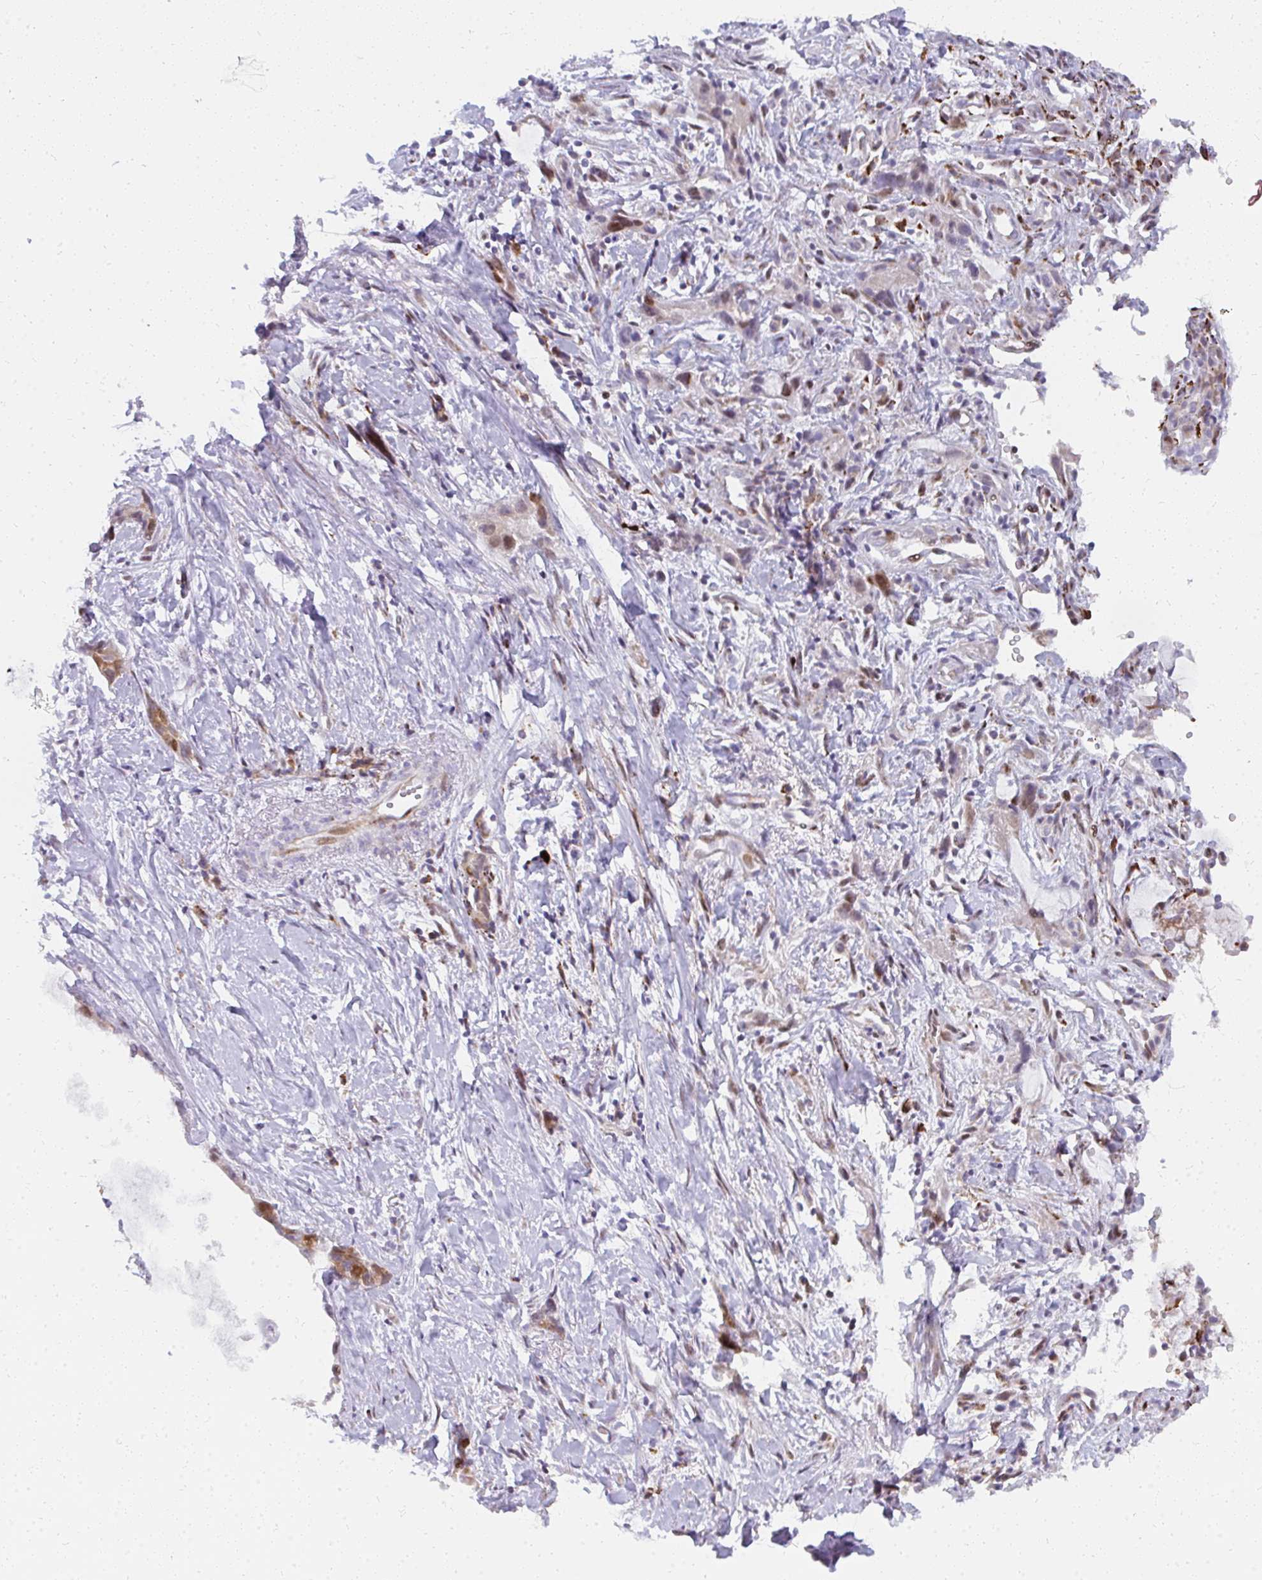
{"staining": {"intensity": "moderate", "quantity": "<25%", "location": "nuclear"}, "tissue": "stomach cancer", "cell_type": "Tumor cells", "image_type": "cancer", "snomed": [{"axis": "morphology", "description": "Adenocarcinoma, NOS"}, {"axis": "topography", "description": "Stomach"}], "caption": "Immunohistochemical staining of adenocarcinoma (stomach) demonstrates low levels of moderate nuclear expression in about <25% of tumor cells. (IHC, brightfield microscopy, high magnification).", "gene": "PLA2G5", "patient": {"sex": "male", "age": 55}}